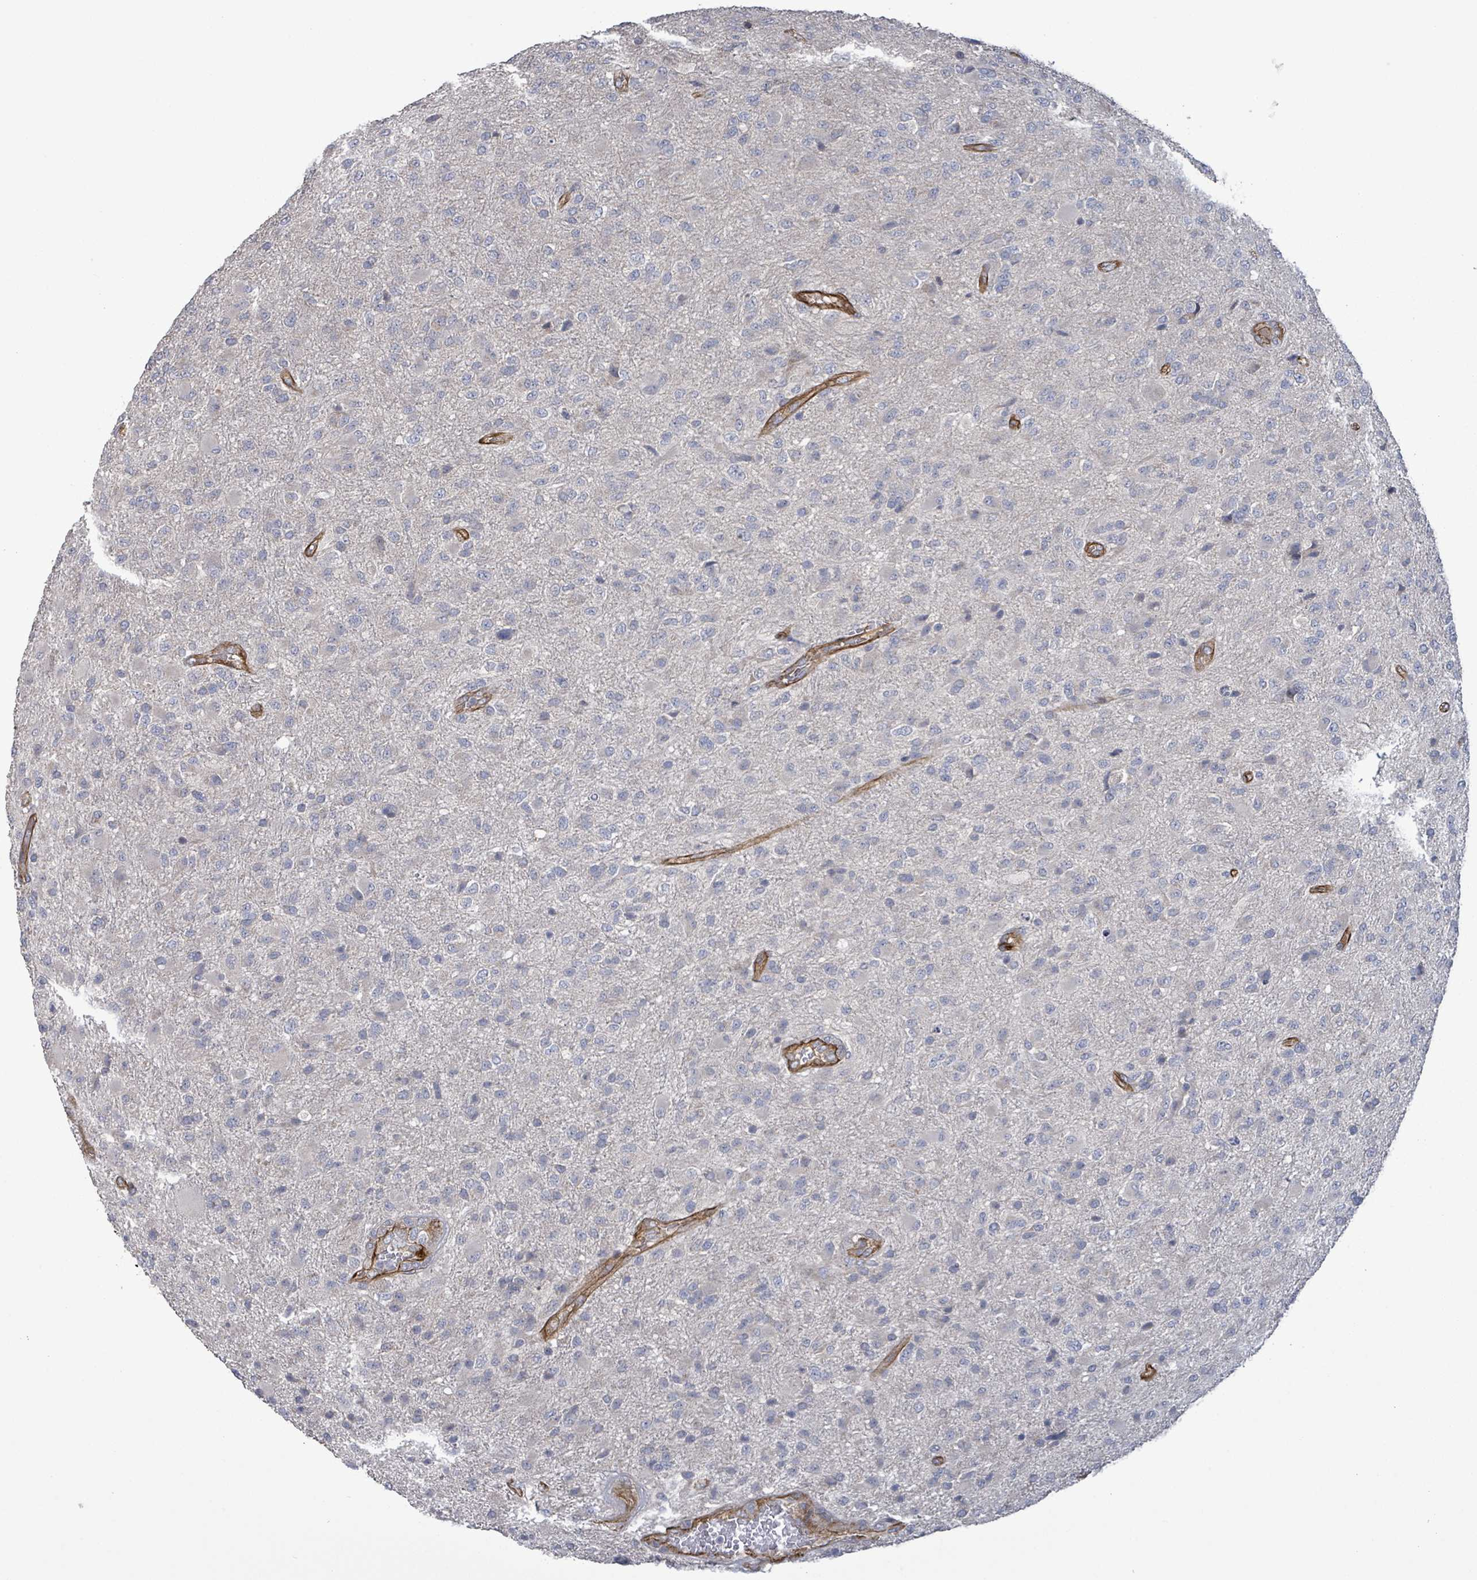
{"staining": {"intensity": "negative", "quantity": "none", "location": "none"}, "tissue": "glioma", "cell_type": "Tumor cells", "image_type": "cancer", "snomed": [{"axis": "morphology", "description": "Glioma, malignant, Low grade"}, {"axis": "topography", "description": "Brain"}], "caption": "Immunohistochemical staining of human glioma shows no significant expression in tumor cells.", "gene": "KANK3", "patient": {"sex": "male", "age": 65}}